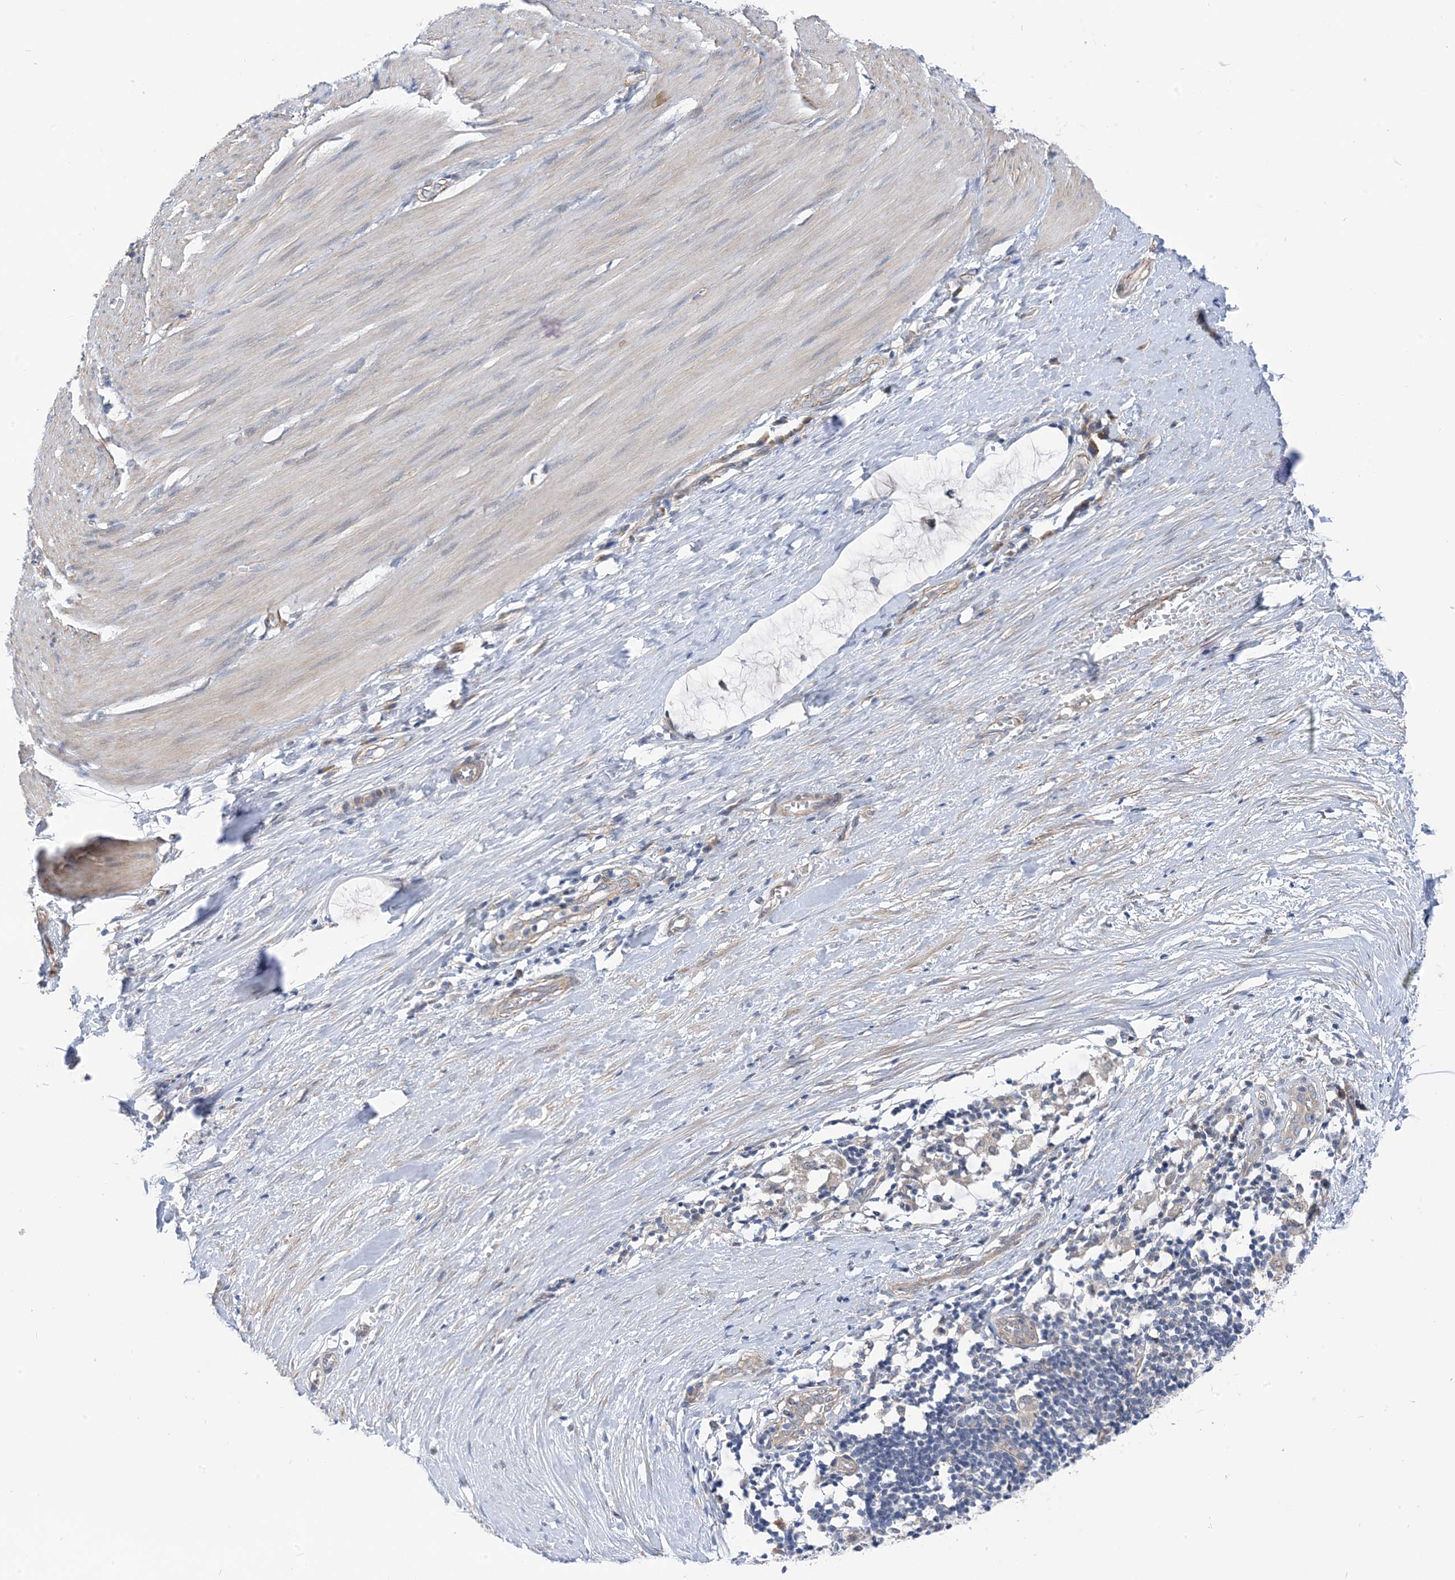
{"staining": {"intensity": "moderate", "quantity": "<25%", "location": "cytoplasmic/membranous"}, "tissue": "smooth muscle", "cell_type": "Smooth muscle cells", "image_type": "normal", "snomed": [{"axis": "morphology", "description": "Normal tissue, NOS"}, {"axis": "morphology", "description": "Adenocarcinoma, NOS"}, {"axis": "topography", "description": "Colon"}, {"axis": "topography", "description": "Peripheral nerve tissue"}], "caption": "Immunohistochemistry (DAB) staining of benign human smooth muscle displays moderate cytoplasmic/membranous protein positivity in approximately <25% of smooth muscle cells.", "gene": "PLEKHA3", "patient": {"sex": "male", "age": 14}}